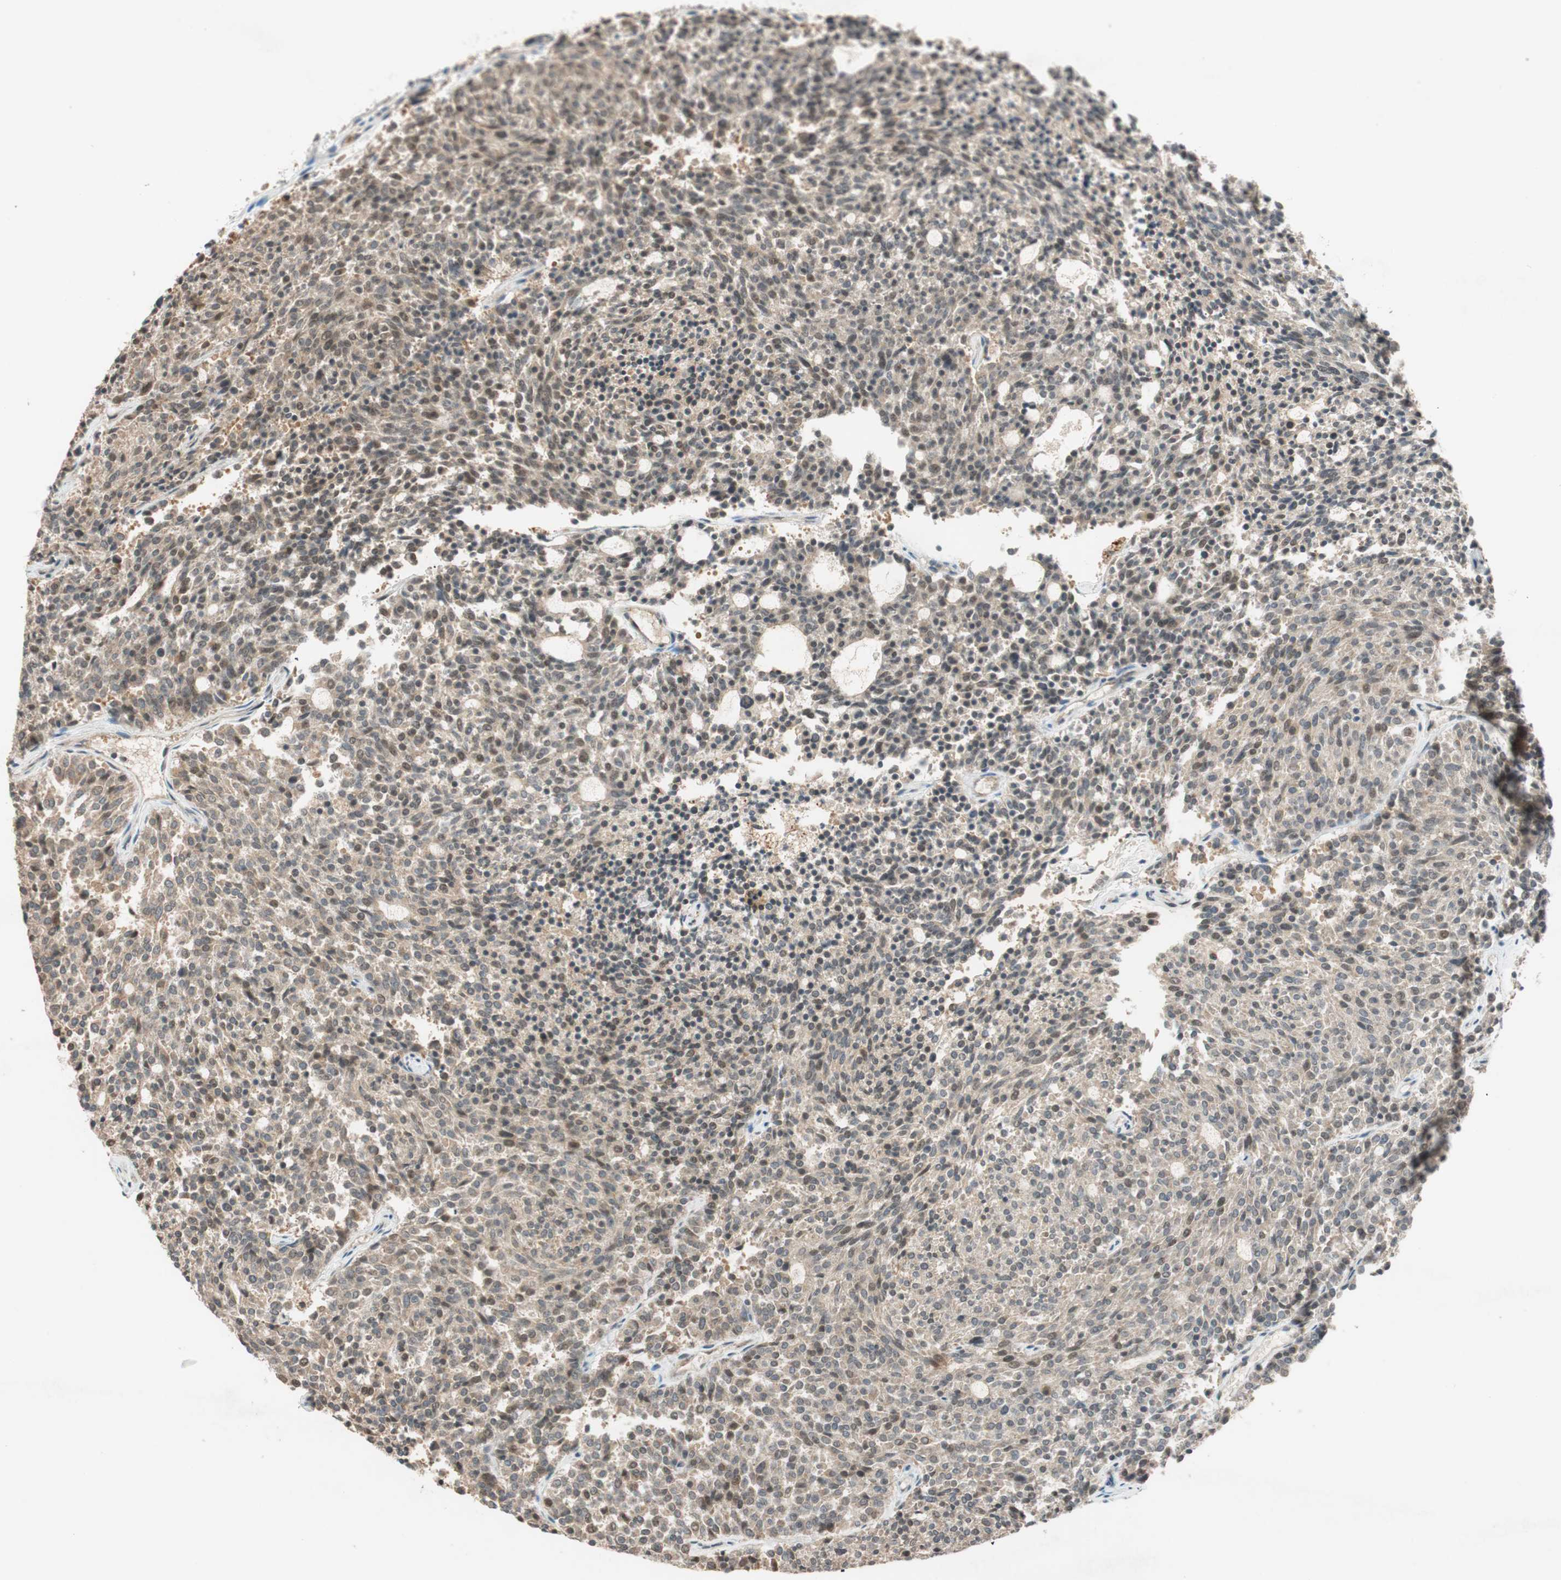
{"staining": {"intensity": "weak", "quantity": ">75%", "location": "cytoplasmic/membranous"}, "tissue": "carcinoid", "cell_type": "Tumor cells", "image_type": "cancer", "snomed": [{"axis": "morphology", "description": "Carcinoid, malignant, NOS"}, {"axis": "topography", "description": "Pancreas"}], "caption": "IHC (DAB) staining of carcinoid shows weak cytoplasmic/membranous protein positivity in about >75% of tumor cells.", "gene": "GLB1", "patient": {"sex": "female", "age": 54}}